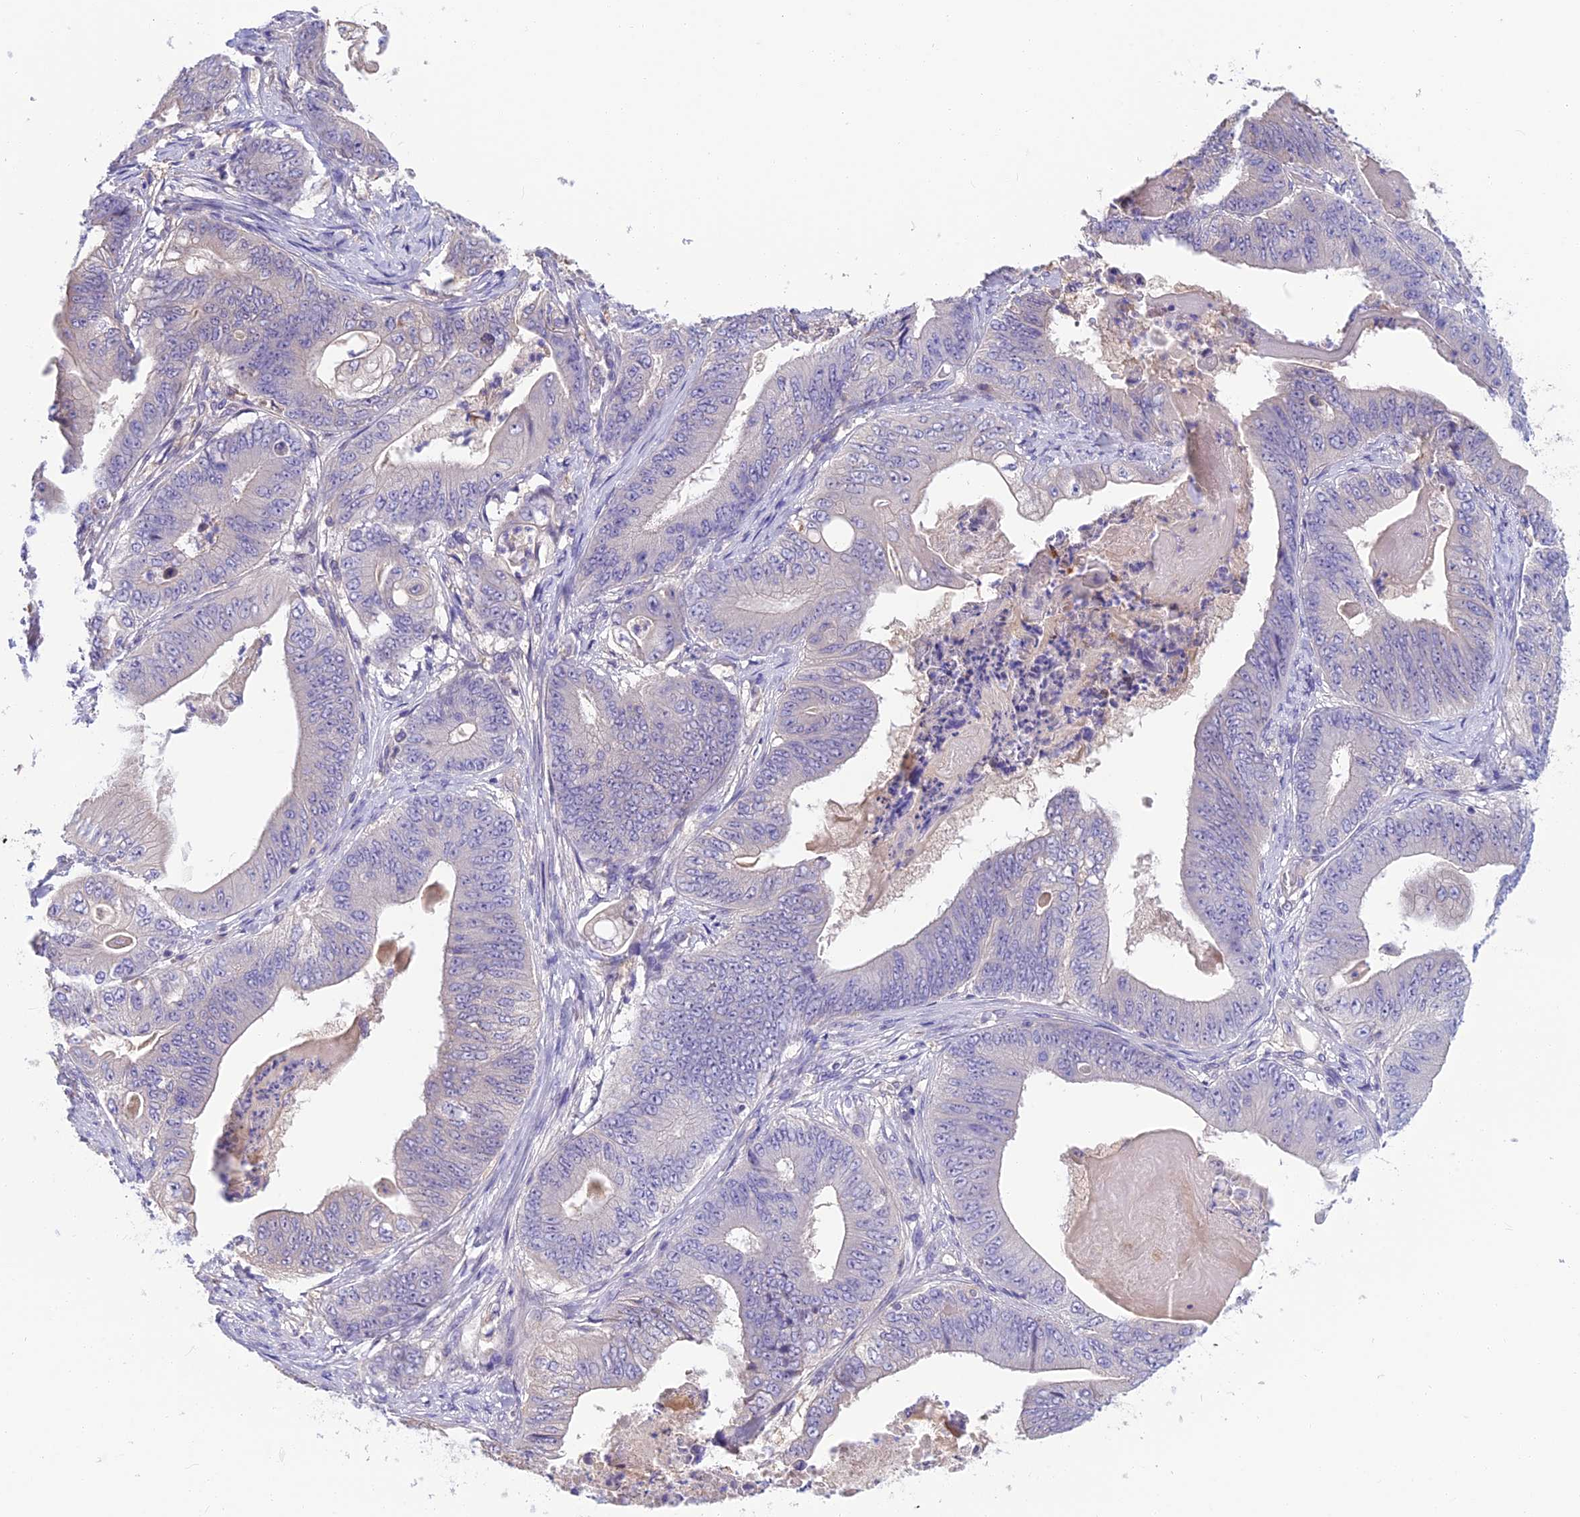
{"staining": {"intensity": "negative", "quantity": "none", "location": "none"}, "tissue": "stomach cancer", "cell_type": "Tumor cells", "image_type": "cancer", "snomed": [{"axis": "morphology", "description": "Adenocarcinoma, NOS"}, {"axis": "topography", "description": "Stomach"}], "caption": "Stomach cancer (adenocarcinoma) was stained to show a protein in brown. There is no significant expression in tumor cells.", "gene": "SNAP91", "patient": {"sex": "female", "age": 73}}